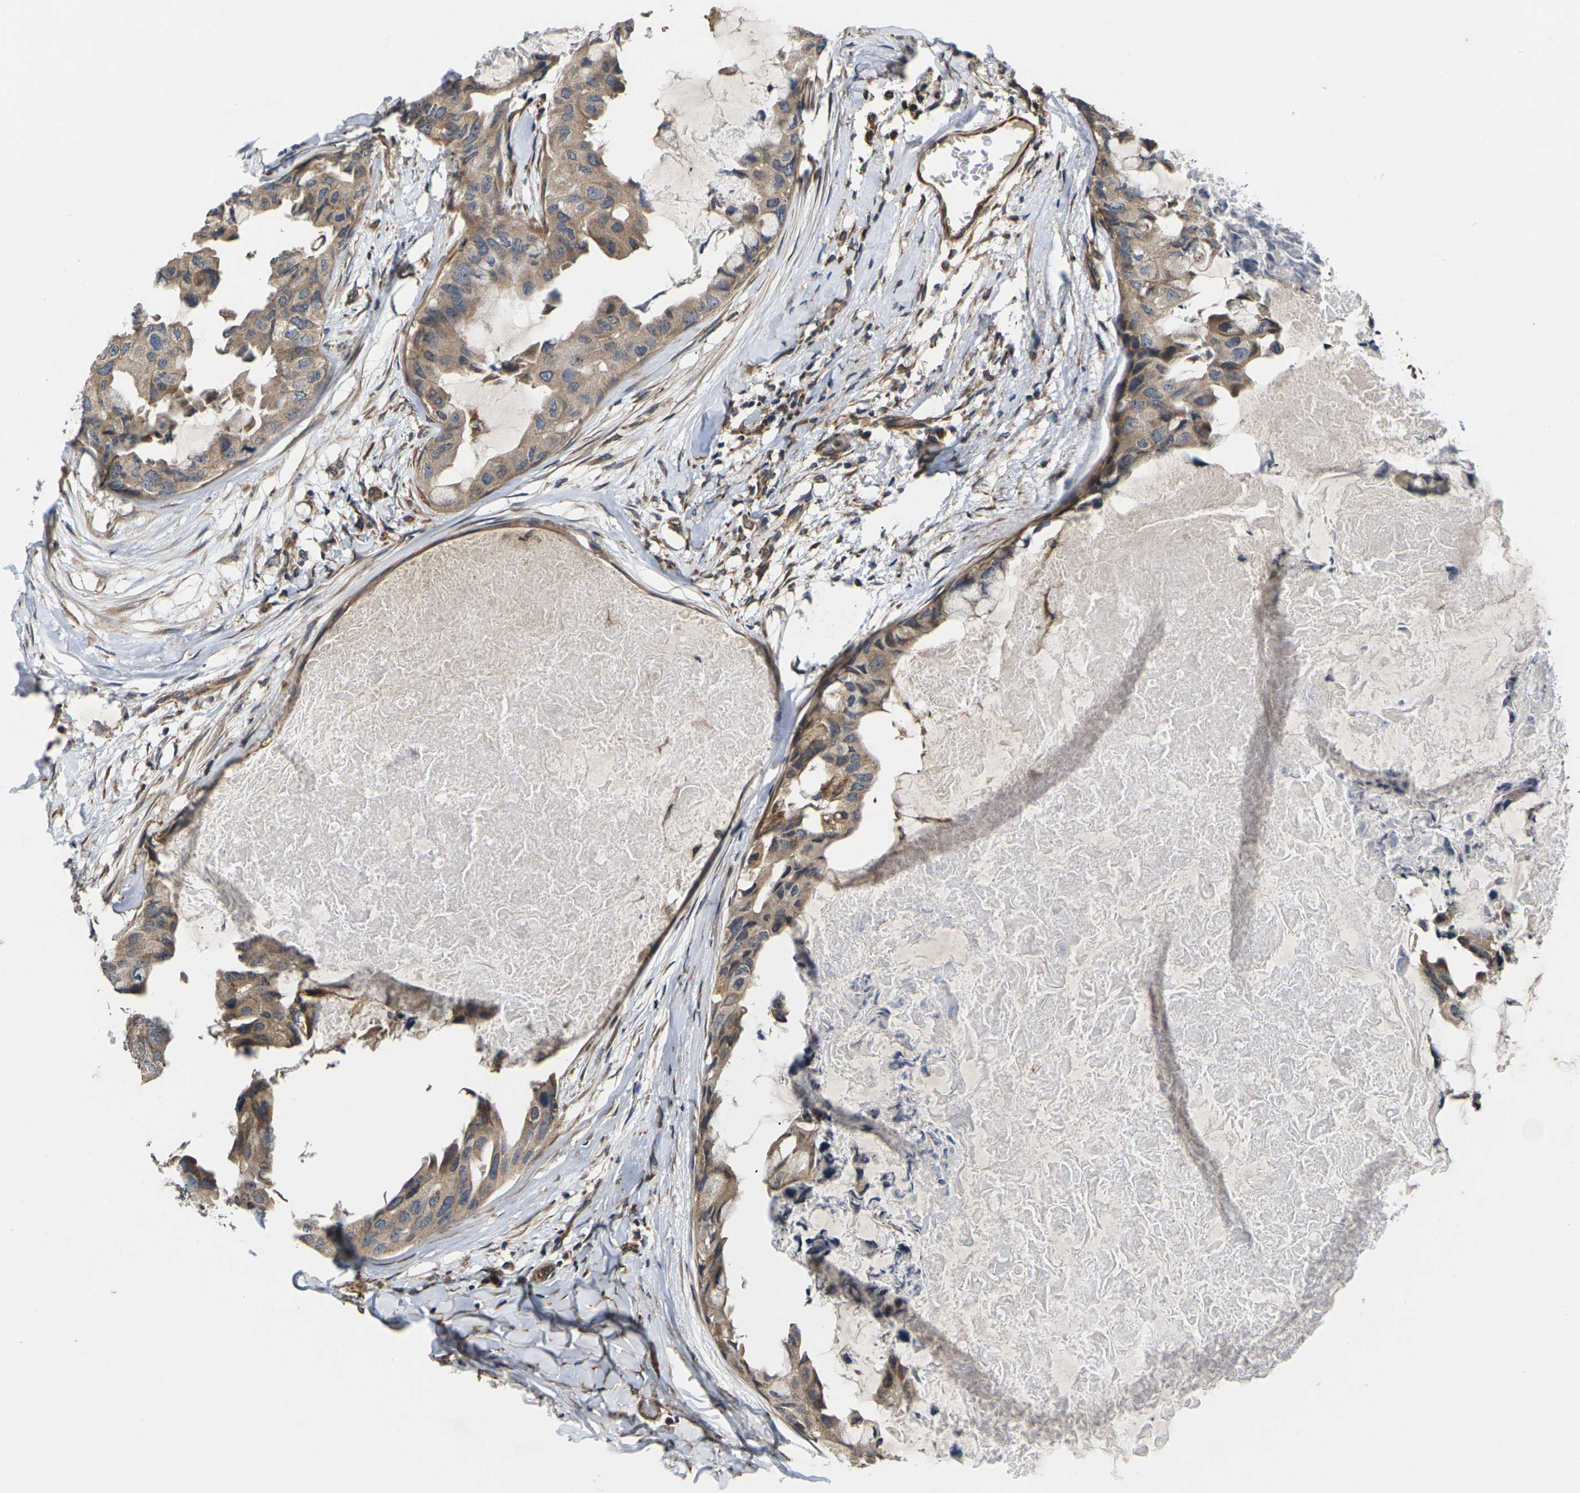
{"staining": {"intensity": "moderate", "quantity": ">75%", "location": "cytoplasmic/membranous"}, "tissue": "breast cancer", "cell_type": "Tumor cells", "image_type": "cancer", "snomed": [{"axis": "morphology", "description": "Duct carcinoma"}, {"axis": "topography", "description": "Breast"}], "caption": "A medium amount of moderate cytoplasmic/membranous staining is appreciated in about >75% of tumor cells in breast cancer (intraductal carcinoma) tissue.", "gene": "DKK2", "patient": {"sex": "female", "age": 40}}